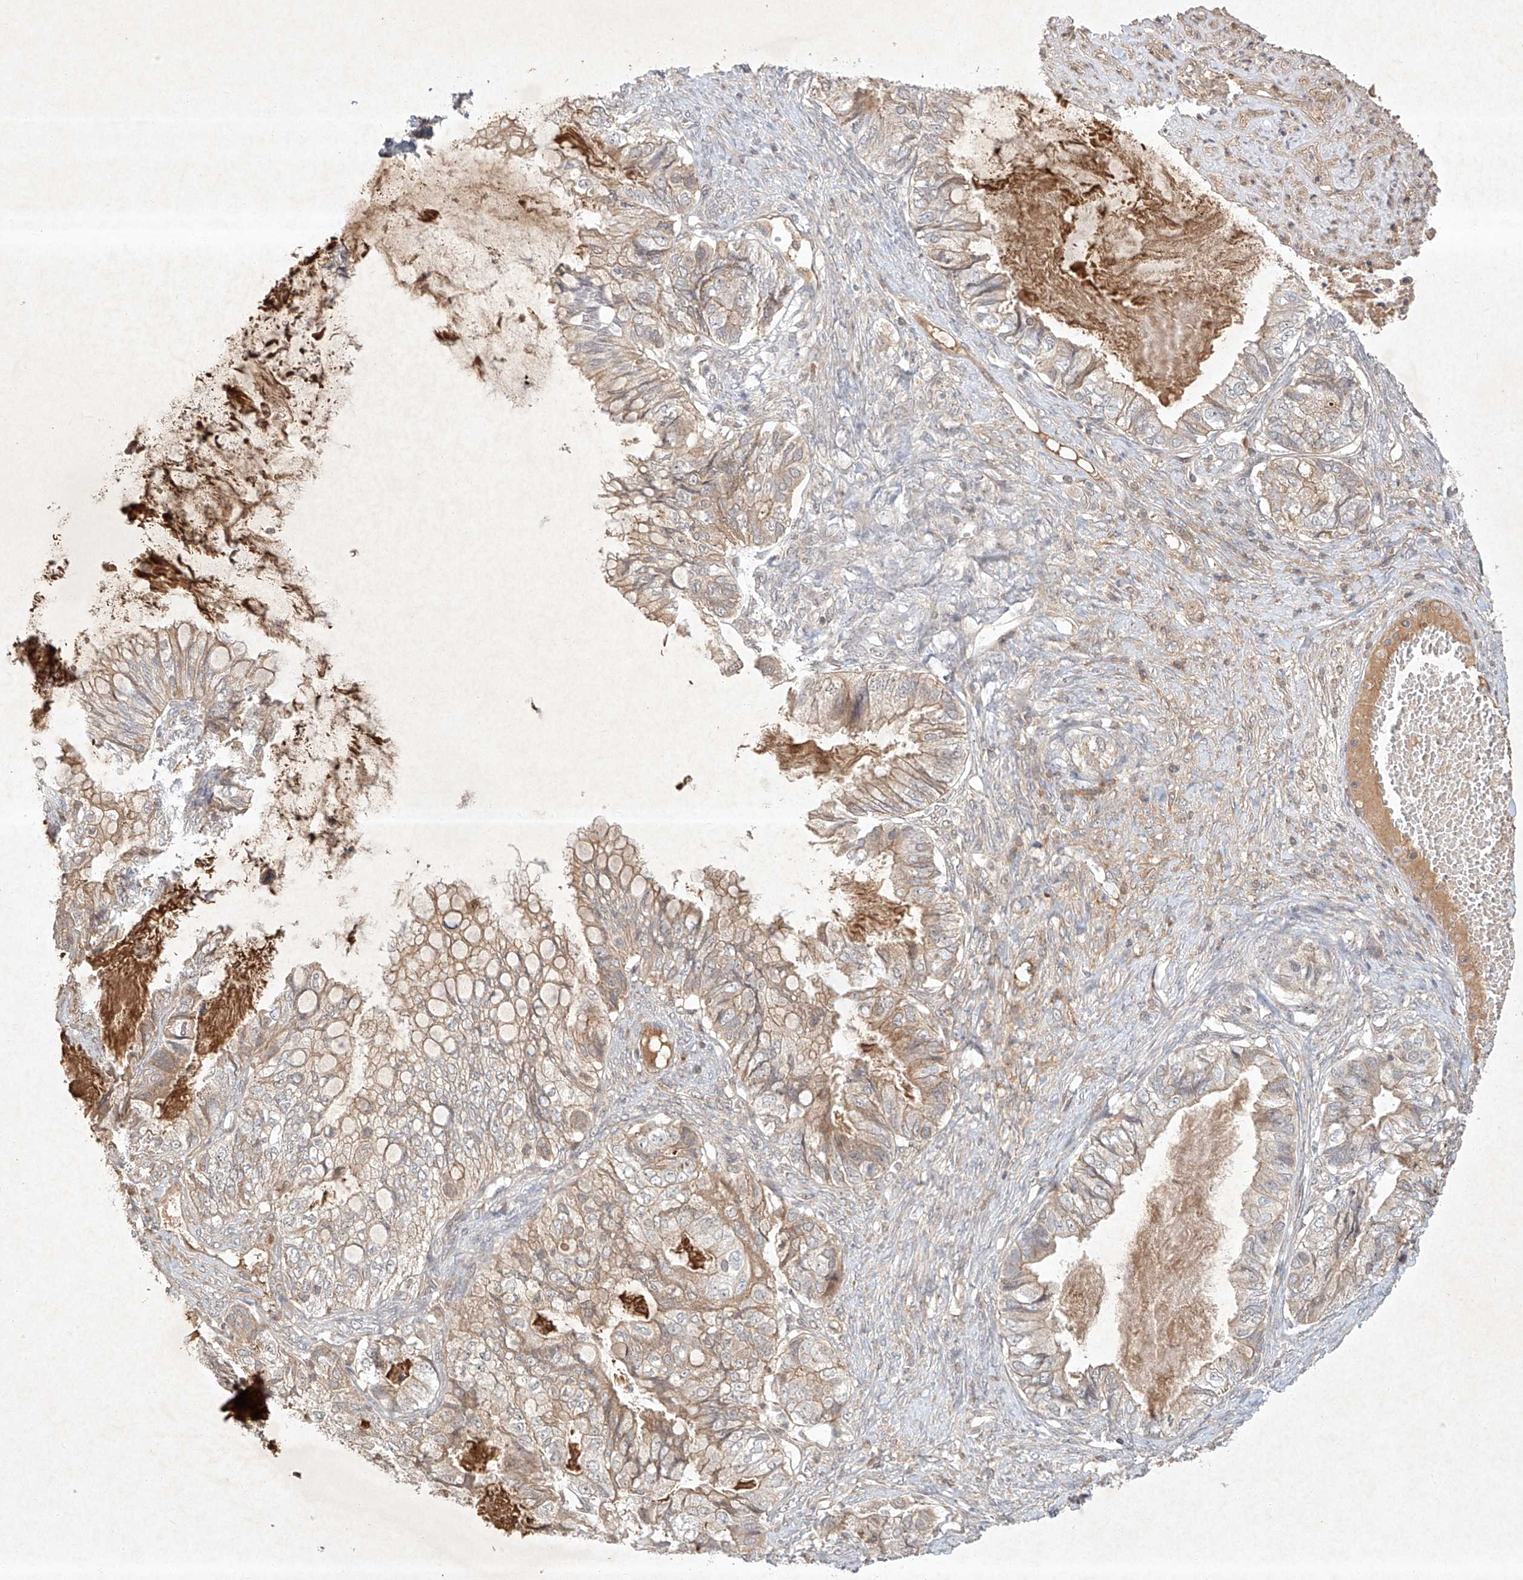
{"staining": {"intensity": "weak", "quantity": ">75%", "location": "cytoplasmic/membranous"}, "tissue": "ovarian cancer", "cell_type": "Tumor cells", "image_type": "cancer", "snomed": [{"axis": "morphology", "description": "Cystadenocarcinoma, mucinous, NOS"}, {"axis": "topography", "description": "Ovary"}], "caption": "High-magnification brightfield microscopy of ovarian mucinous cystadenocarcinoma stained with DAB (3,3'-diaminobenzidine) (brown) and counterstained with hematoxylin (blue). tumor cells exhibit weak cytoplasmic/membranous expression is appreciated in about>75% of cells.", "gene": "BTRC", "patient": {"sex": "female", "age": 80}}